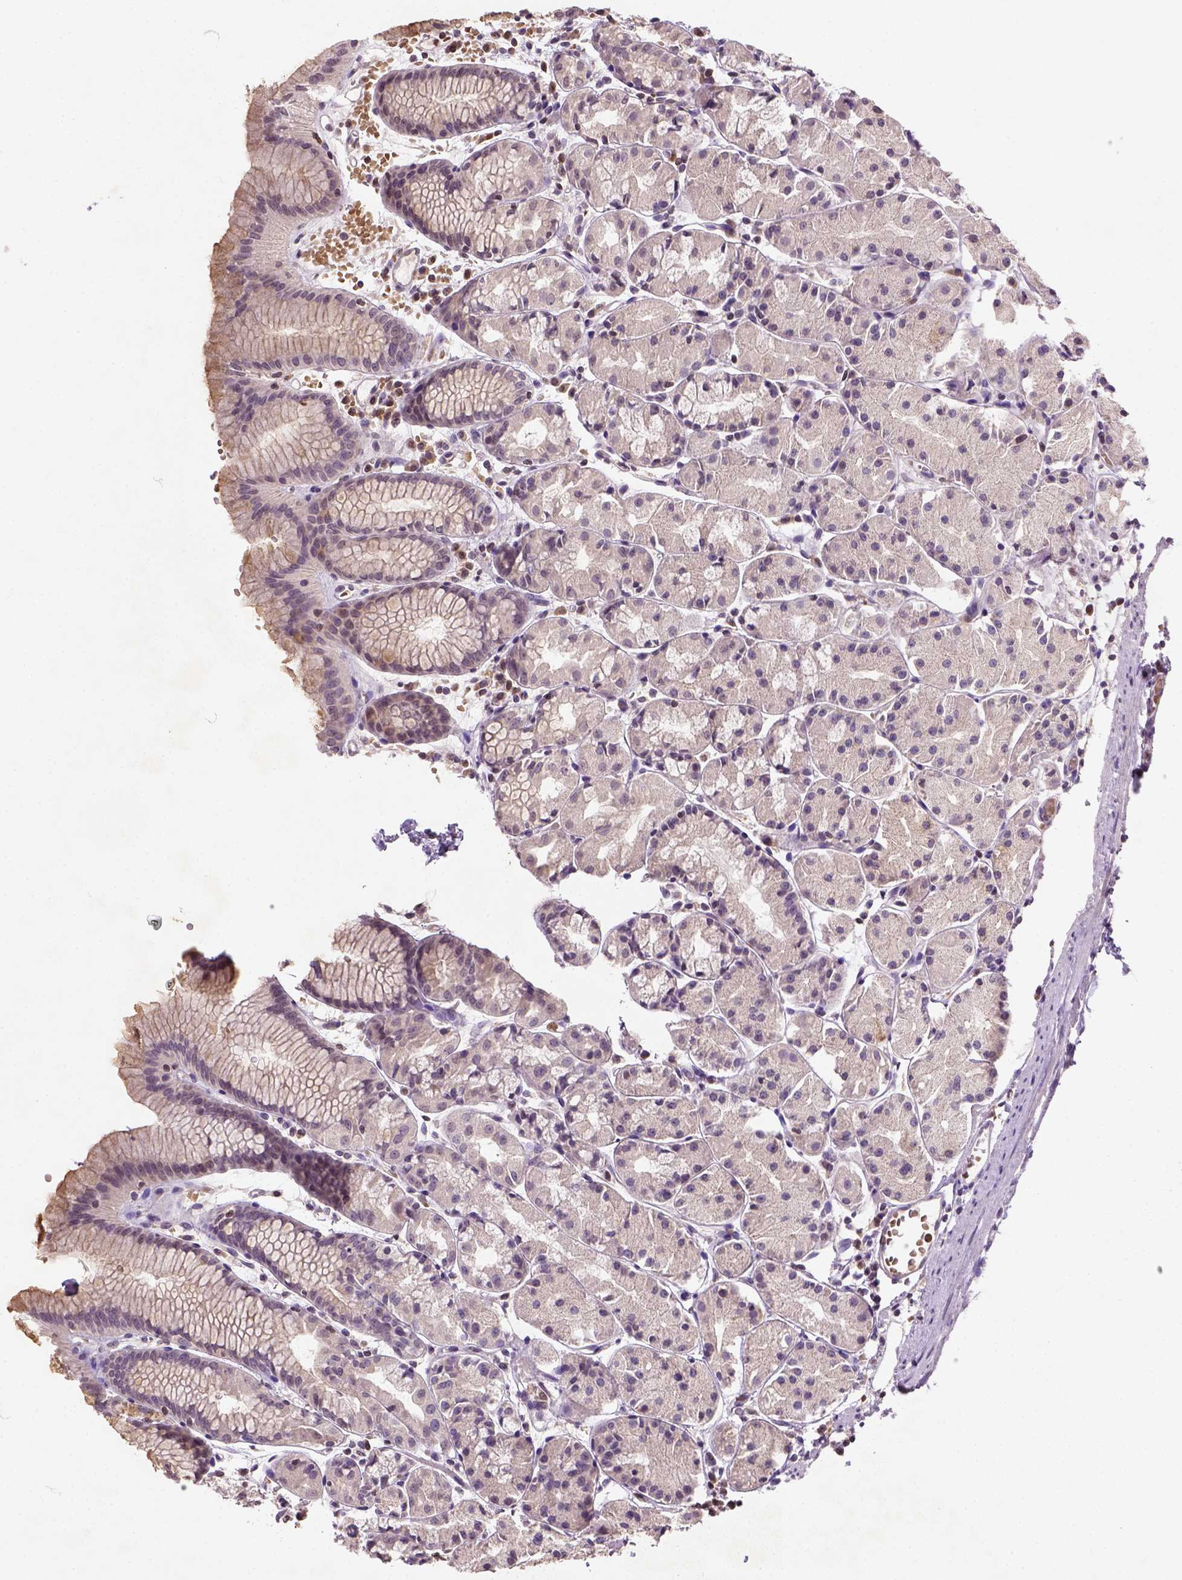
{"staining": {"intensity": "weak", "quantity": "25%-75%", "location": "cytoplasmic/membranous"}, "tissue": "stomach", "cell_type": "Glandular cells", "image_type": "normal", "snomed": [{"axis": "morphology", "description": "Normal tissue, NOS"}, {"axis": "topography", "description": "Stomach, upper"}], "caption": "About 25%-75% of glandular cells in unremarkable stomach exhibit weak cytoplasmic/membranous protein staining as visualized by brown immunohistochemical staining.", "gene": "NUDT3", "patient": {"sex": "male", "age": 47}}